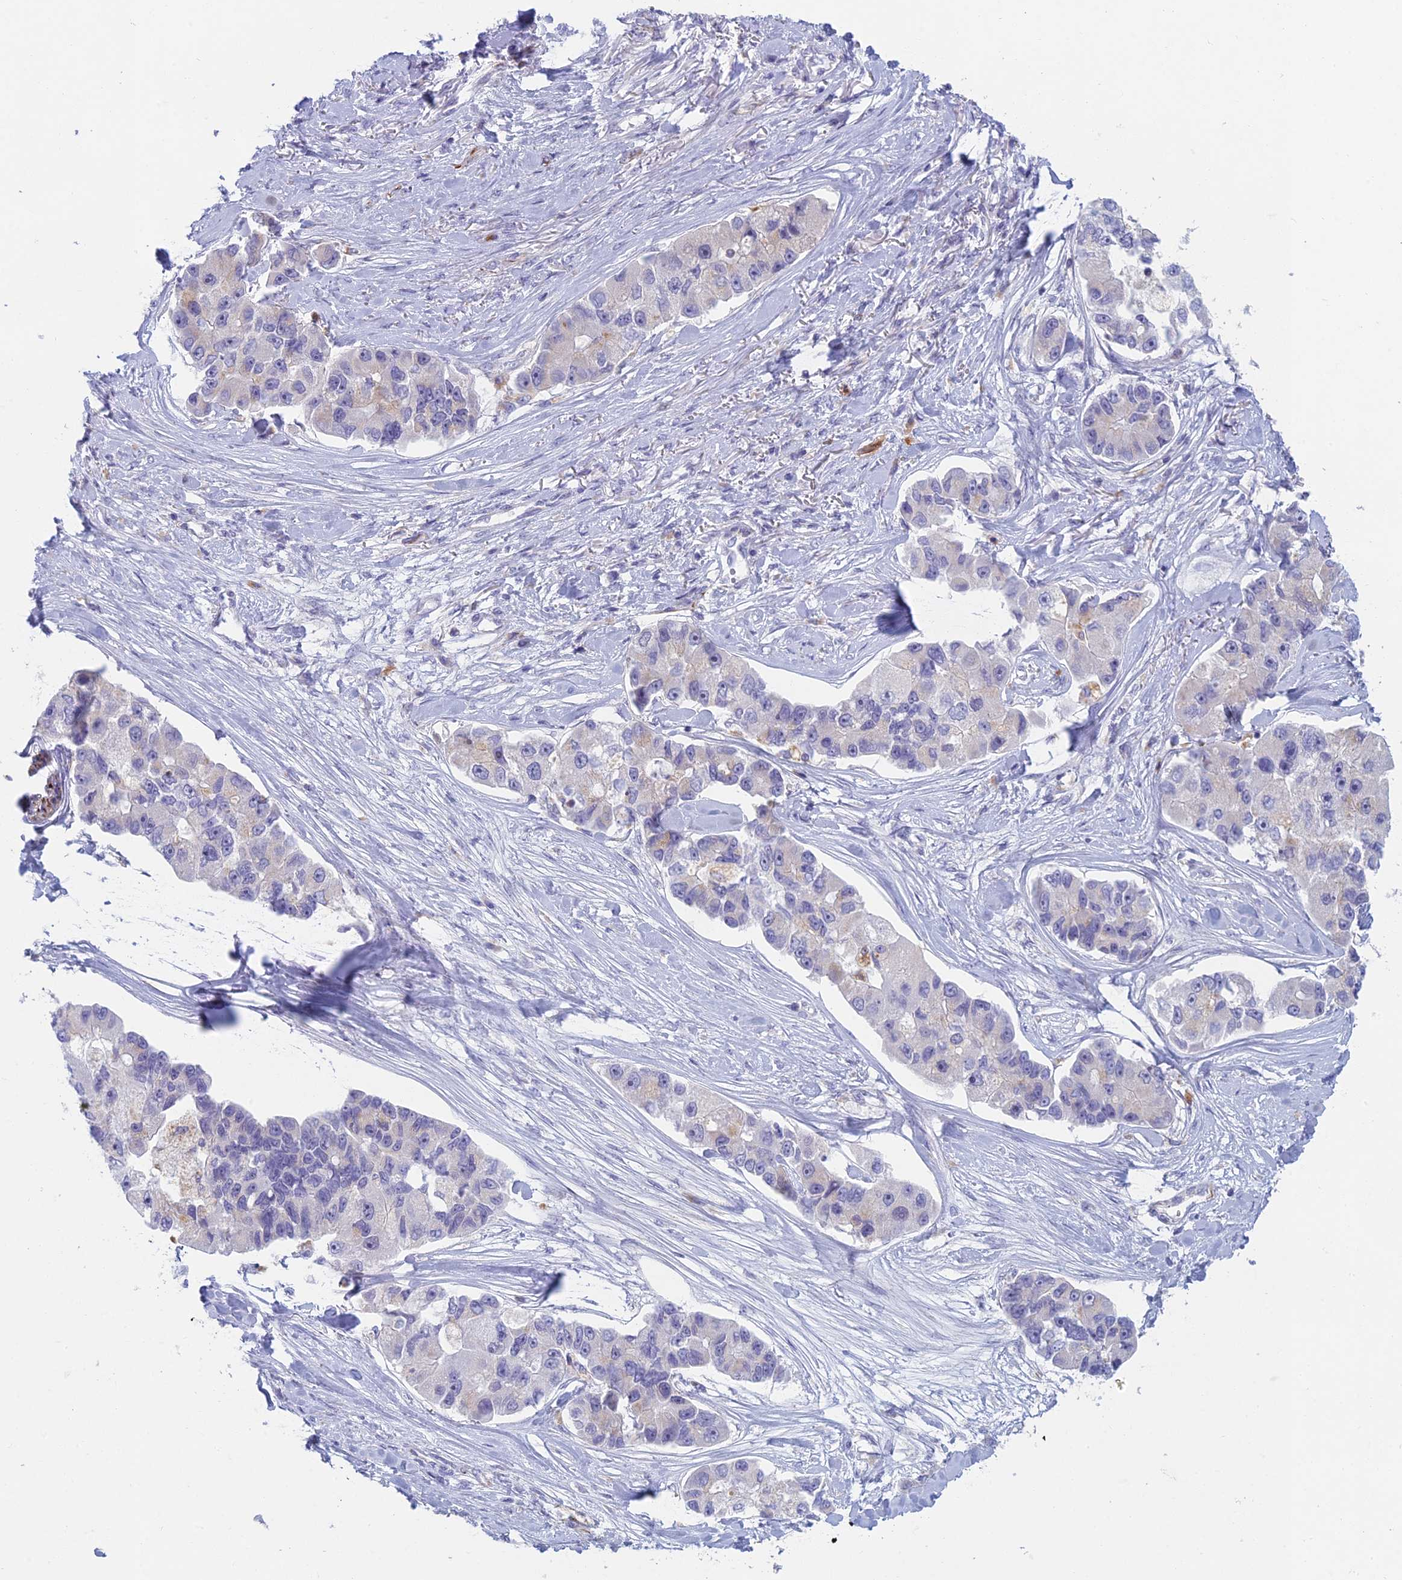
{"staining": {"intensity": "negative", "quantity": "none", "location": "none"}, "tissue": "lung cancer", "cell_type": "Tumor cells", "image_type": "cancer", "snomed": [{"axis": "morphology", "description": "Adenocarcinoma, NOS"}, {"axis": "topography", "description": "Lung"}], "caption": "This is an immunohistochemistry (IHC) image of lung cancer. There is no staining in tumor cells.", "gene": "FERD3L", "patient": {"sex": "female", "age": 54}}